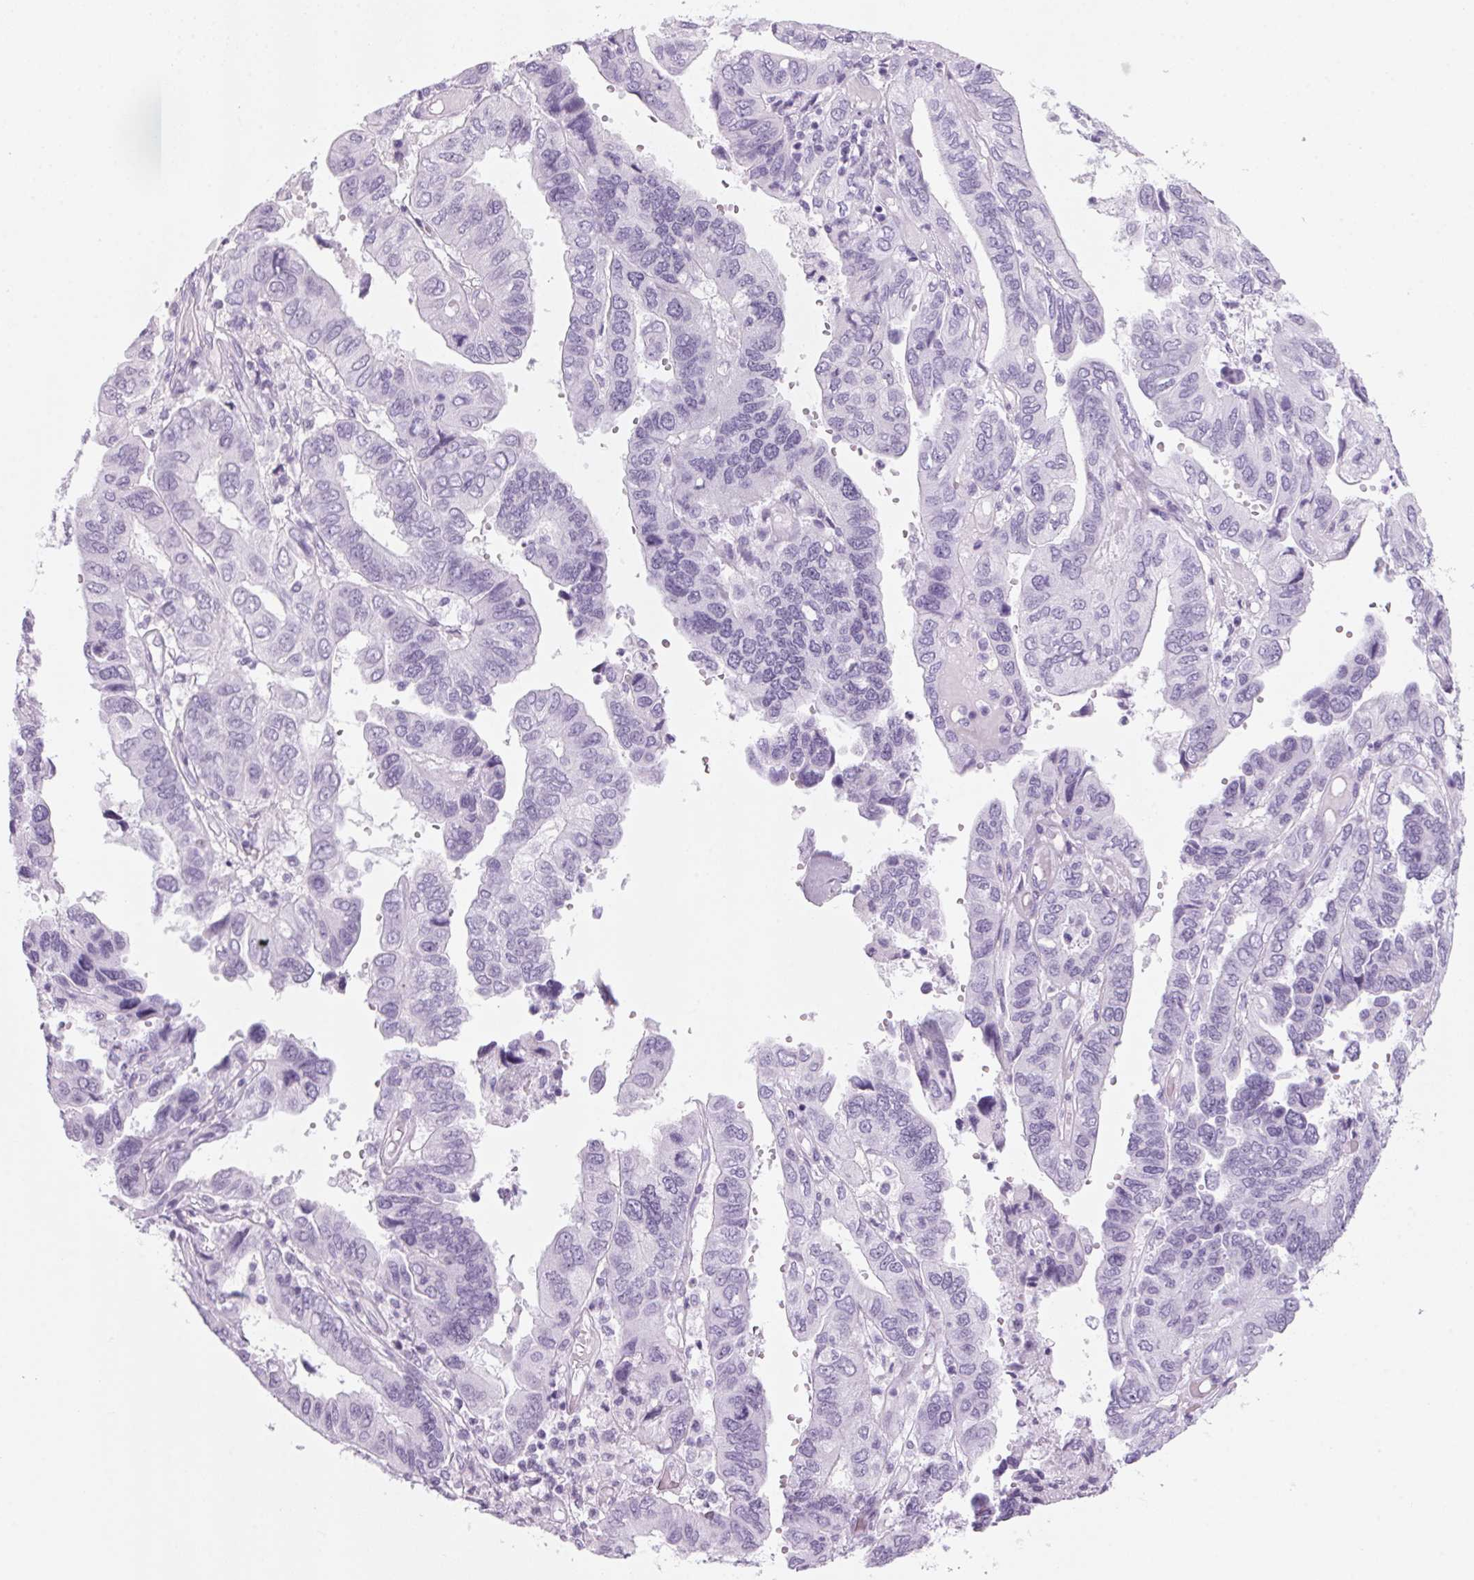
{"staining": {"intensity": "negative", "quantity": "none", "location": "none"}, "tissue": "ovarian cancer", "cell_type": "Tumor cells", "image_type": "cancer", "snomed": [{"axis": "morphology", "description": "Cystadenocarcinoma, serous, NOS"}, {"axis": "topography", "description": "Ovary"}], "caption": "A histopathology image of human ovarian serous cystadenocarcinoma is negative for staining in tumor cells.", "gene": "DNTTIP2", "patient": {"sex": "female", "age": 79}}